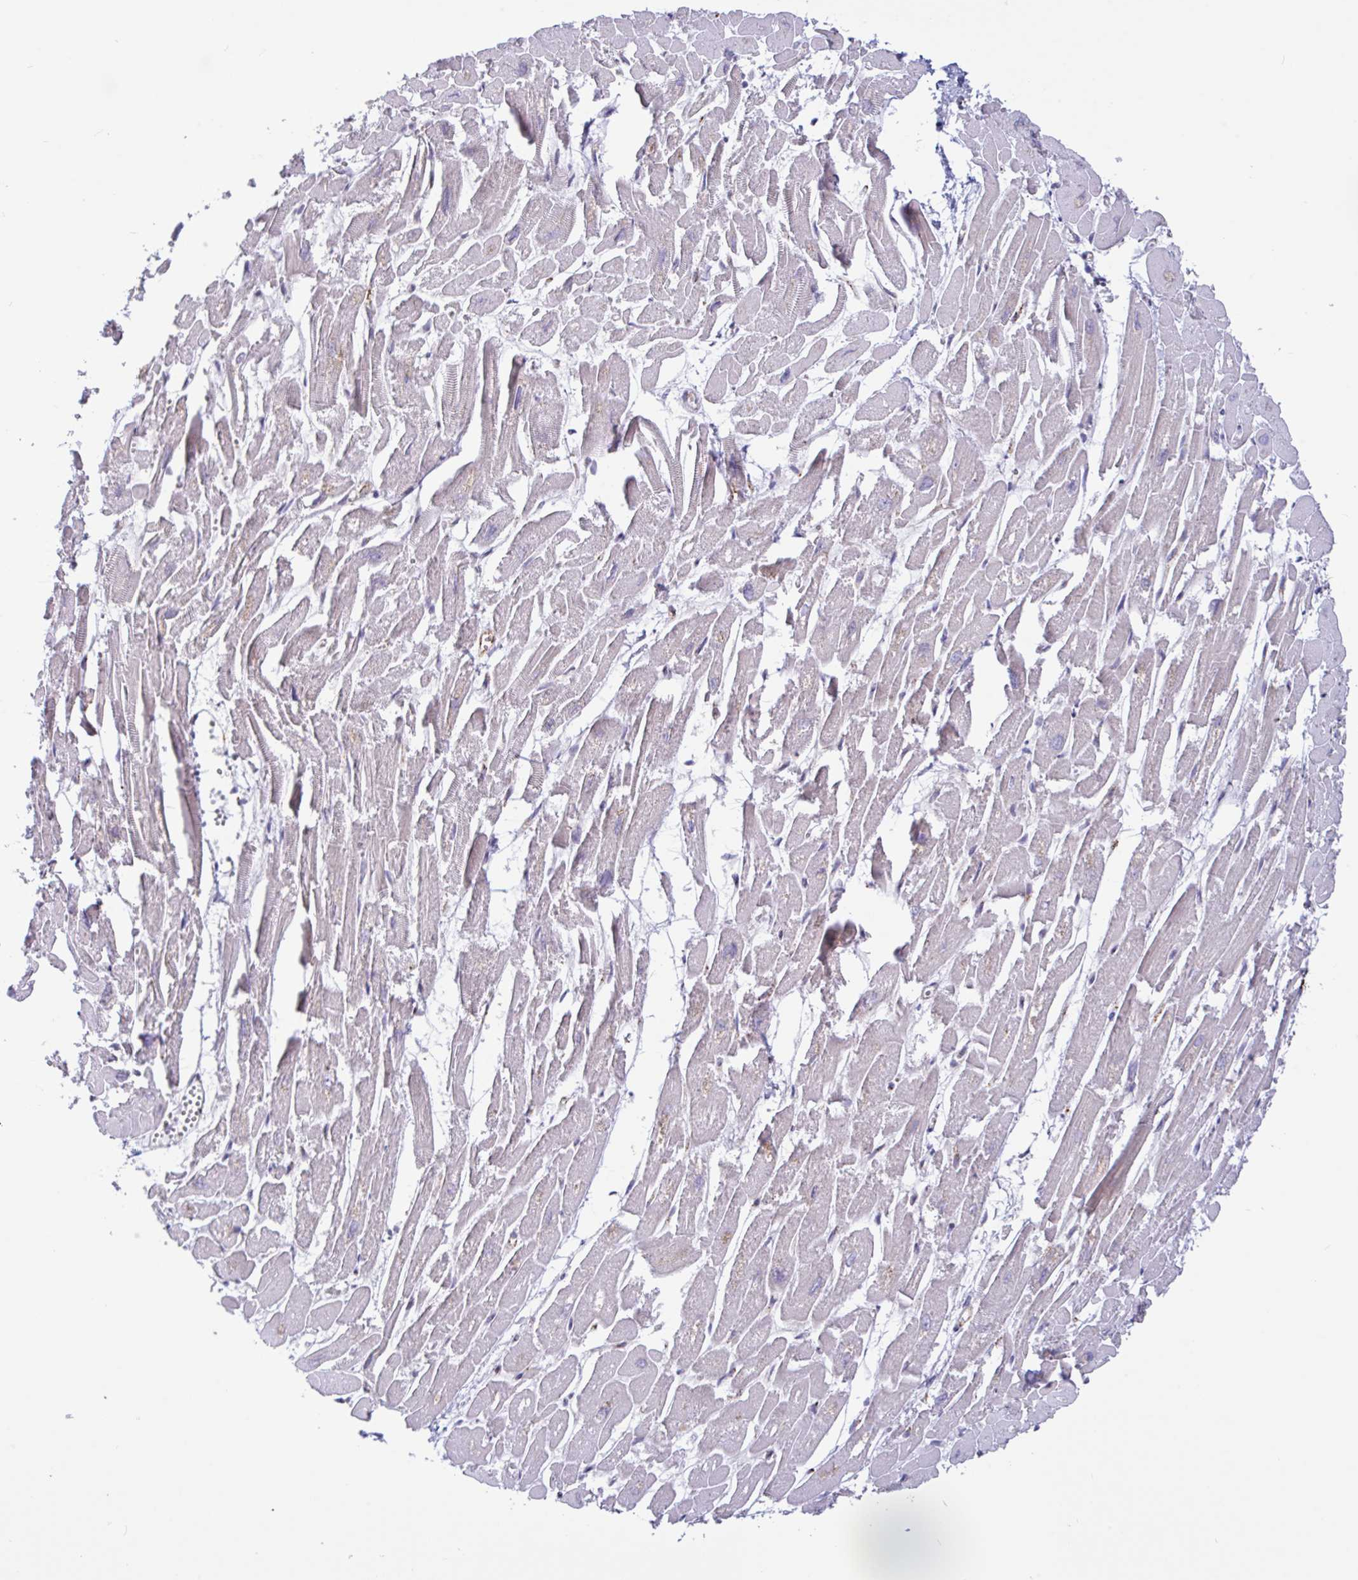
{"staining": {"intensity": "weak", "quantity": "<25%", "location": "cytoplasmic/membranous"}, "tissue": "heart muscle", "cell_type": "Cardiomyocytes", "image_type": "normal", "snomed": [{"axis": "morphology", "description": "Normal tissue, NOS"}, {"axis": "topography", "description": "Heart"}], "caption": "A high-resolution image shows IHC staining of normal heart muscle, which shows no significant expression in cardiomyocytes. Brightfield microscopy of immunohistochemistry stained with DAB (3,3'-diaminobenzidine) (brown) and hematoxylin (blue), captured at high magnification.", "gene": "PLCD4", "patient": {"sex": "male", "age": 54}}